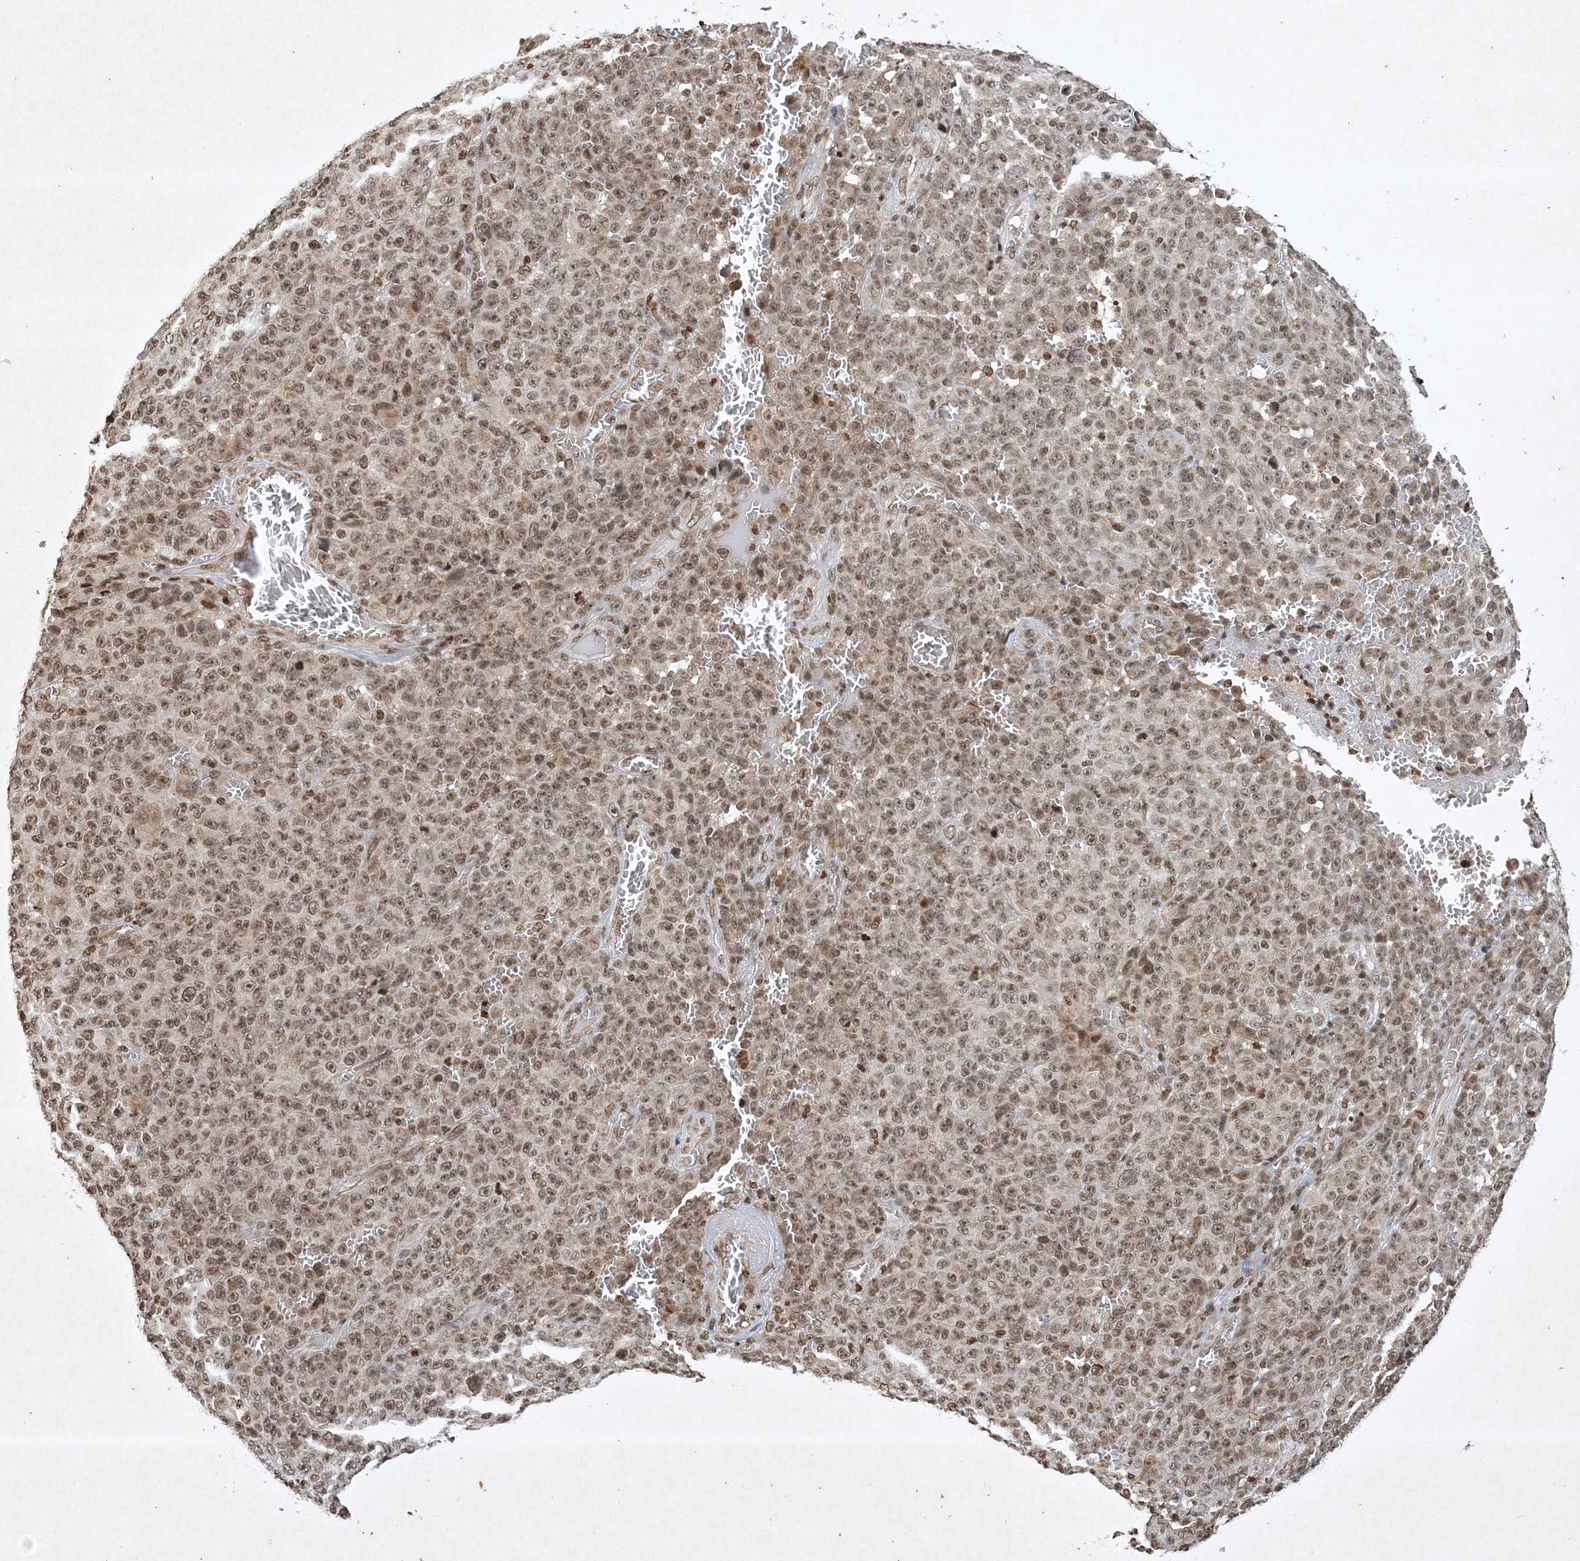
{"staining": {"intensity": "moderate", "quantity": ">75%", "location": "nuclear"}, "tissue": "melanoma", "cell_type": "Tumor cells", "image_type": "cancer", "snomed": [{"axis": "morphology", "description": "Malignant melanoma, NOS"}, {"axis": "topography", "description": "Skin"}], "caption": "This image displays IHC staining of malignant melanoma, with medium moderate nuclear positivity in about >75% of tumor cells.", "gene": "NEDD9", "patient": {"sex": "female", "age": 82}}